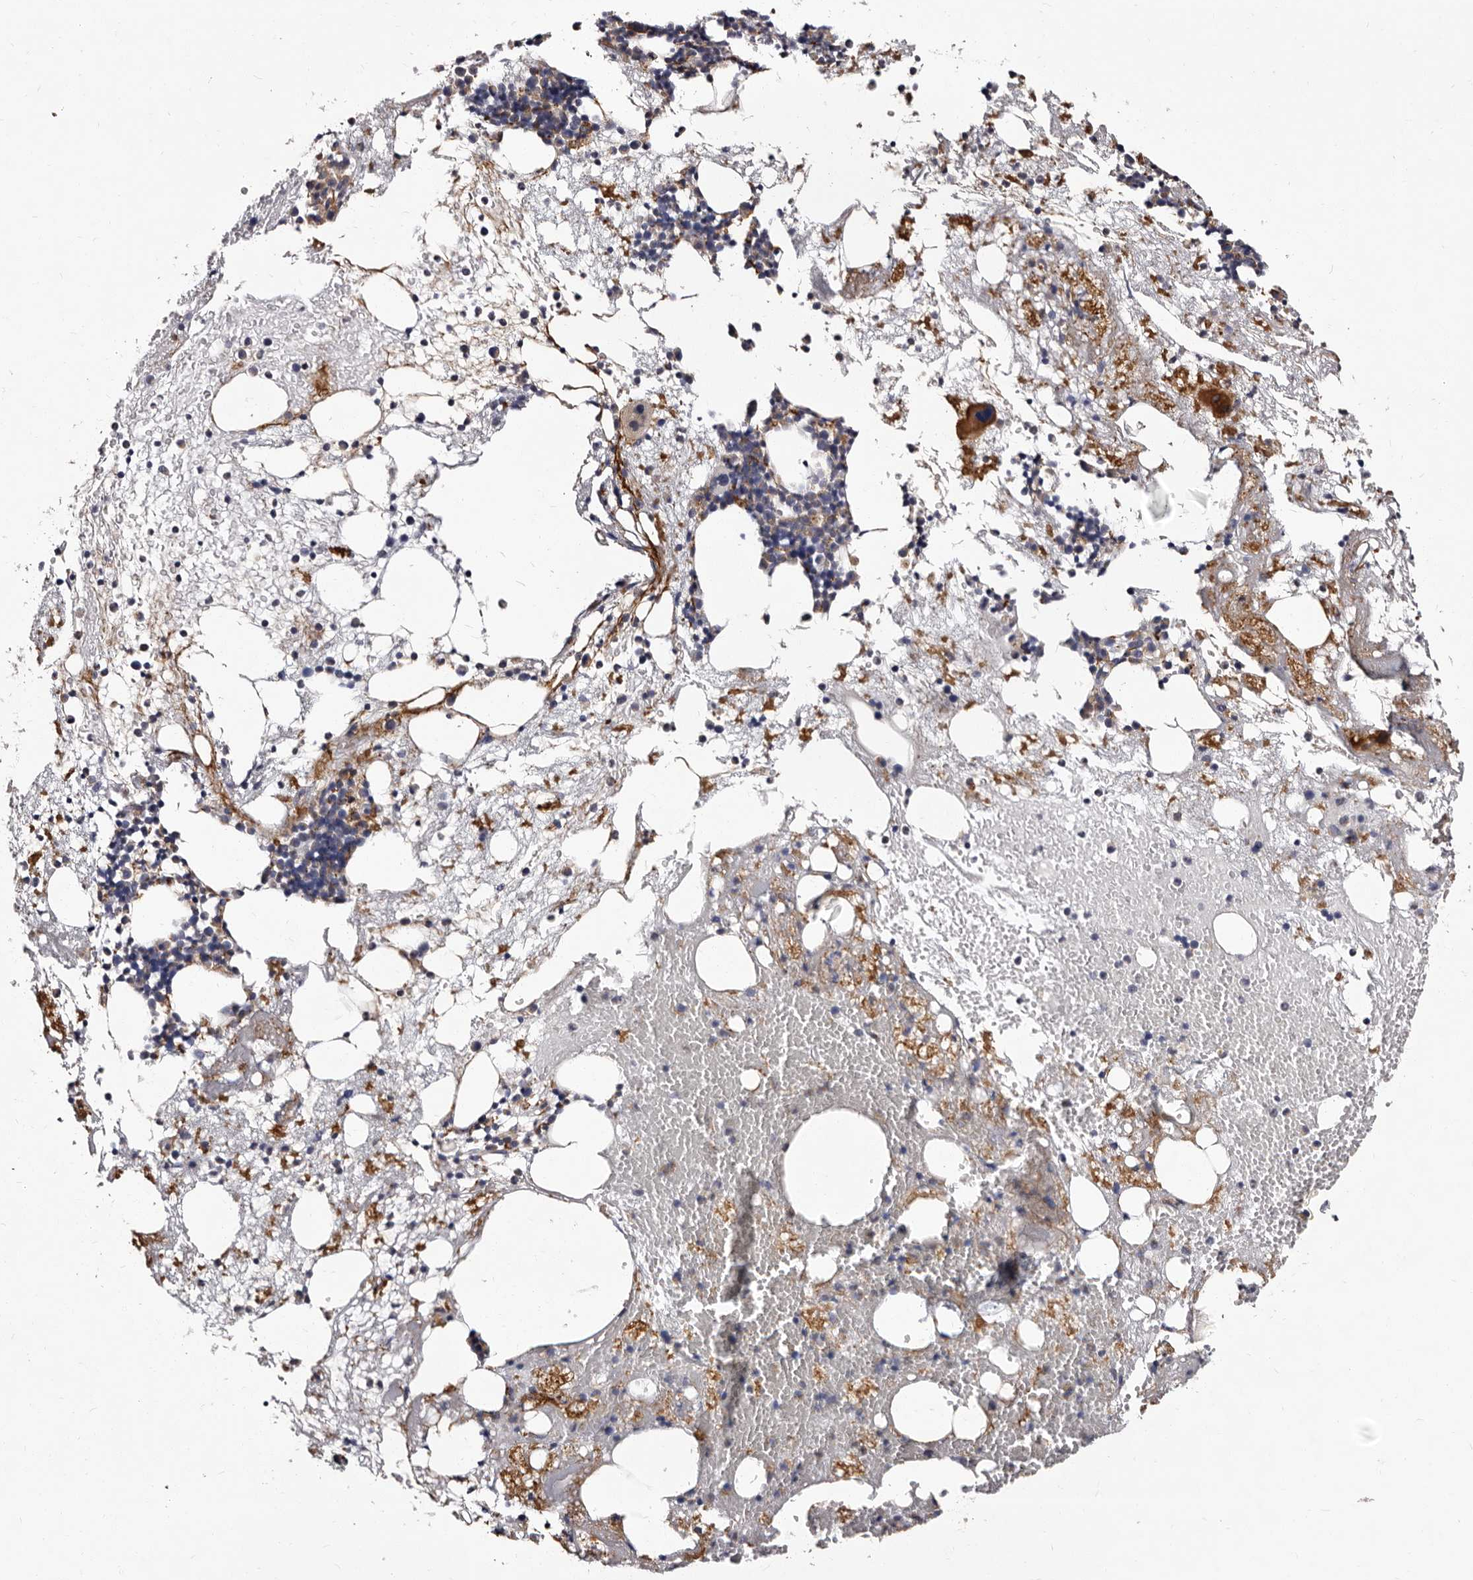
{"staining": {"intensity": "strong", "quantity": "<25%", "location": "cytoplasmic/membranous"}, "tissue": "bone marrow", "cell_type": "Hematopoietic cells", "image_type": "normal", "snomed": [{"axis": "morphology", "description": "Normal tissue, NOS"}, {"axis": "morphology", "description": "Inflammation, NOS"}, {"axis": "topography", "description": "Bone marrow"}], "caption": "This is an image of immunohistochemistry (IHC) staining of normal bone marrow, which shows strong positivity in the cytoplasmic/membranous of hematopoietic cells.", "gene": "AUNIP", "patient": {"sex": "female", "age": 48}}